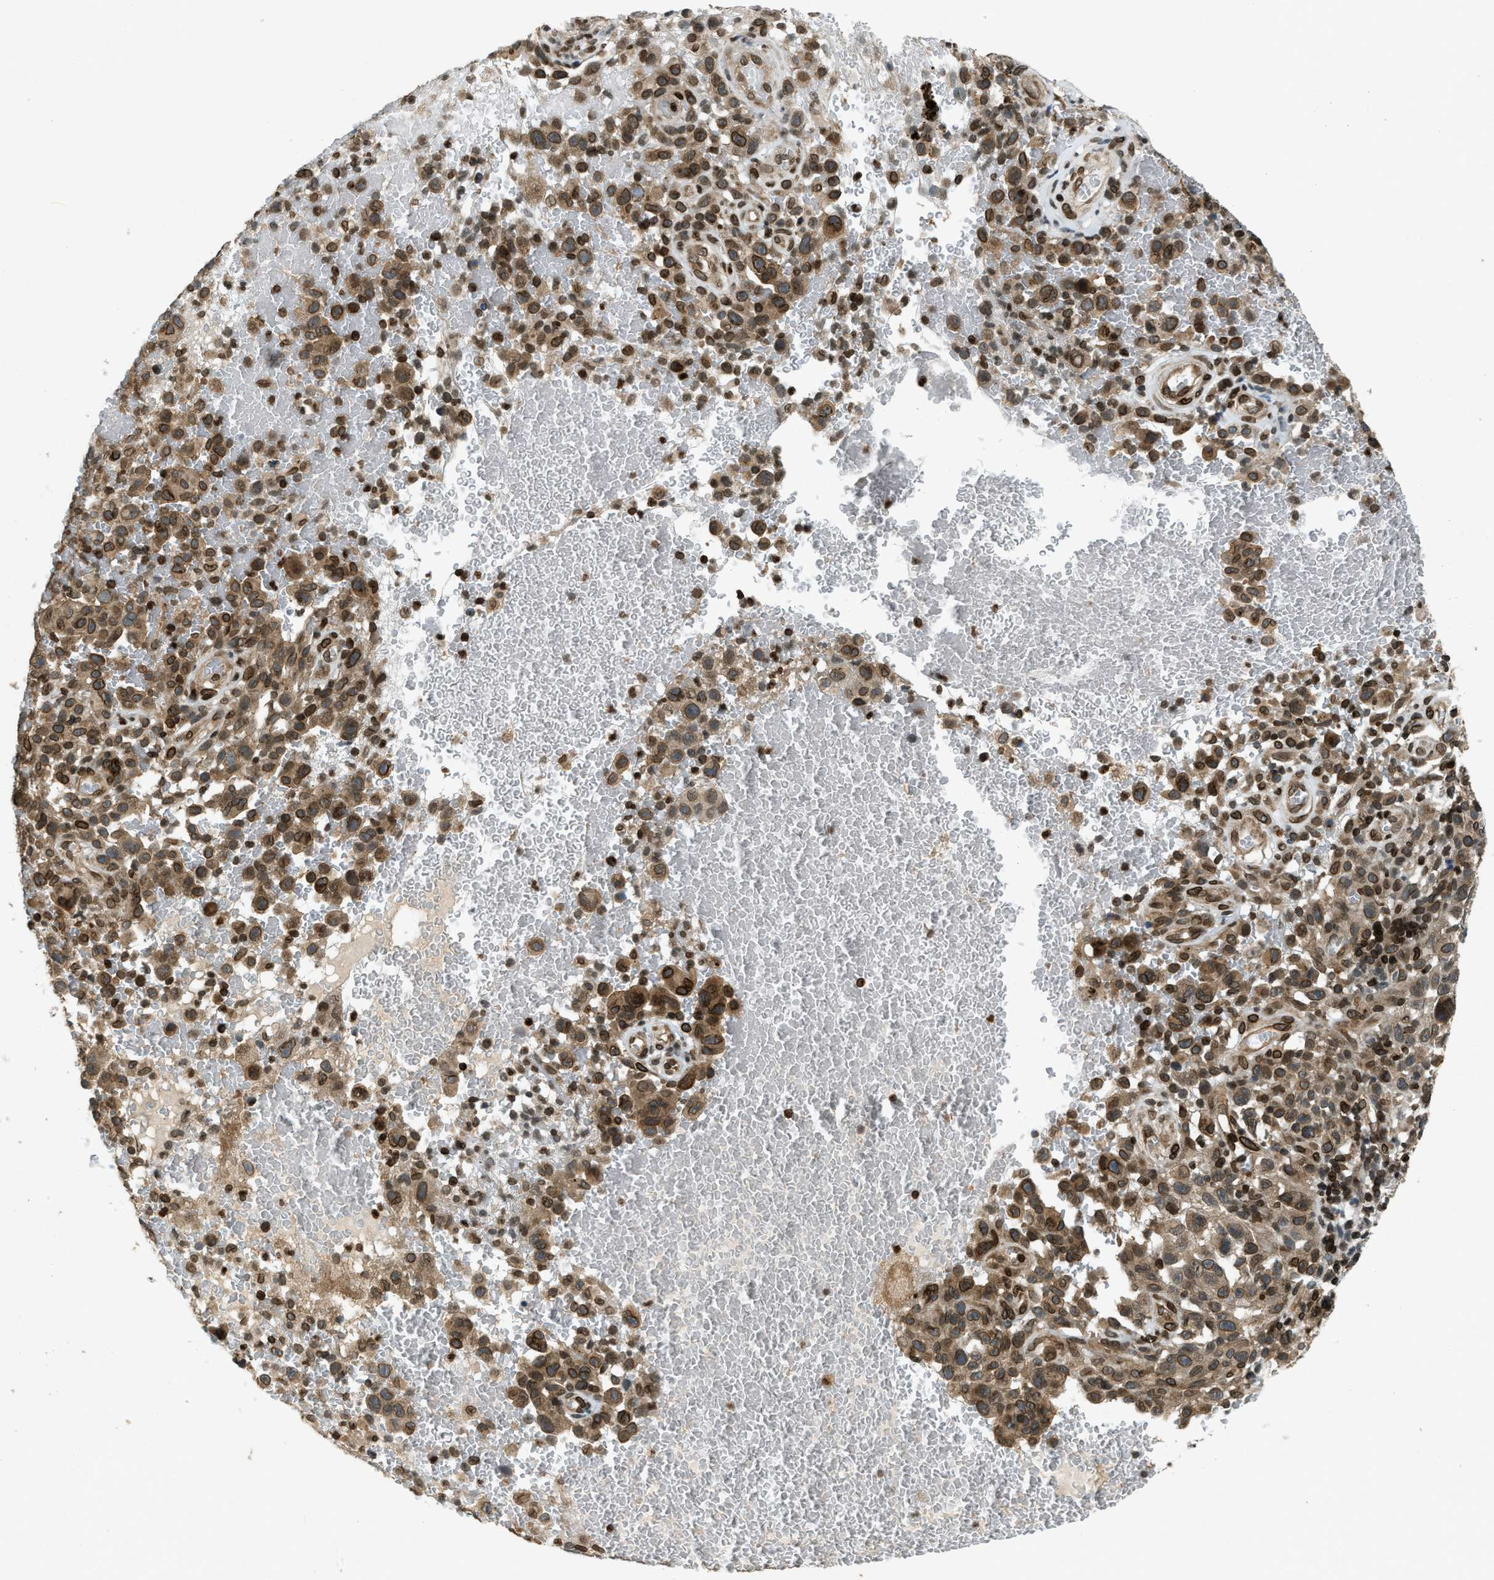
{"staining": {"intensity": "moderate", "quantity": ">75%", "location": "cytoplasmic/membranous,nuclear"}, "tissue": "melanoma", "cell_type": "Tumor cells", "image_type": "cancer", "snomed": [{"axis": "morphology", "description": "Malignant melanoma, NOS"}, {"axis": "topography", "description": "Skin"}], "caption": "Protein staining of malignant melanoma tissue exhibits moderate cytoplasmic/membranous and nuclear positivity in approximately >75% of tumor cells.", "gene": "SYNE1", "patient": {"sex": "female", "age": 82}}